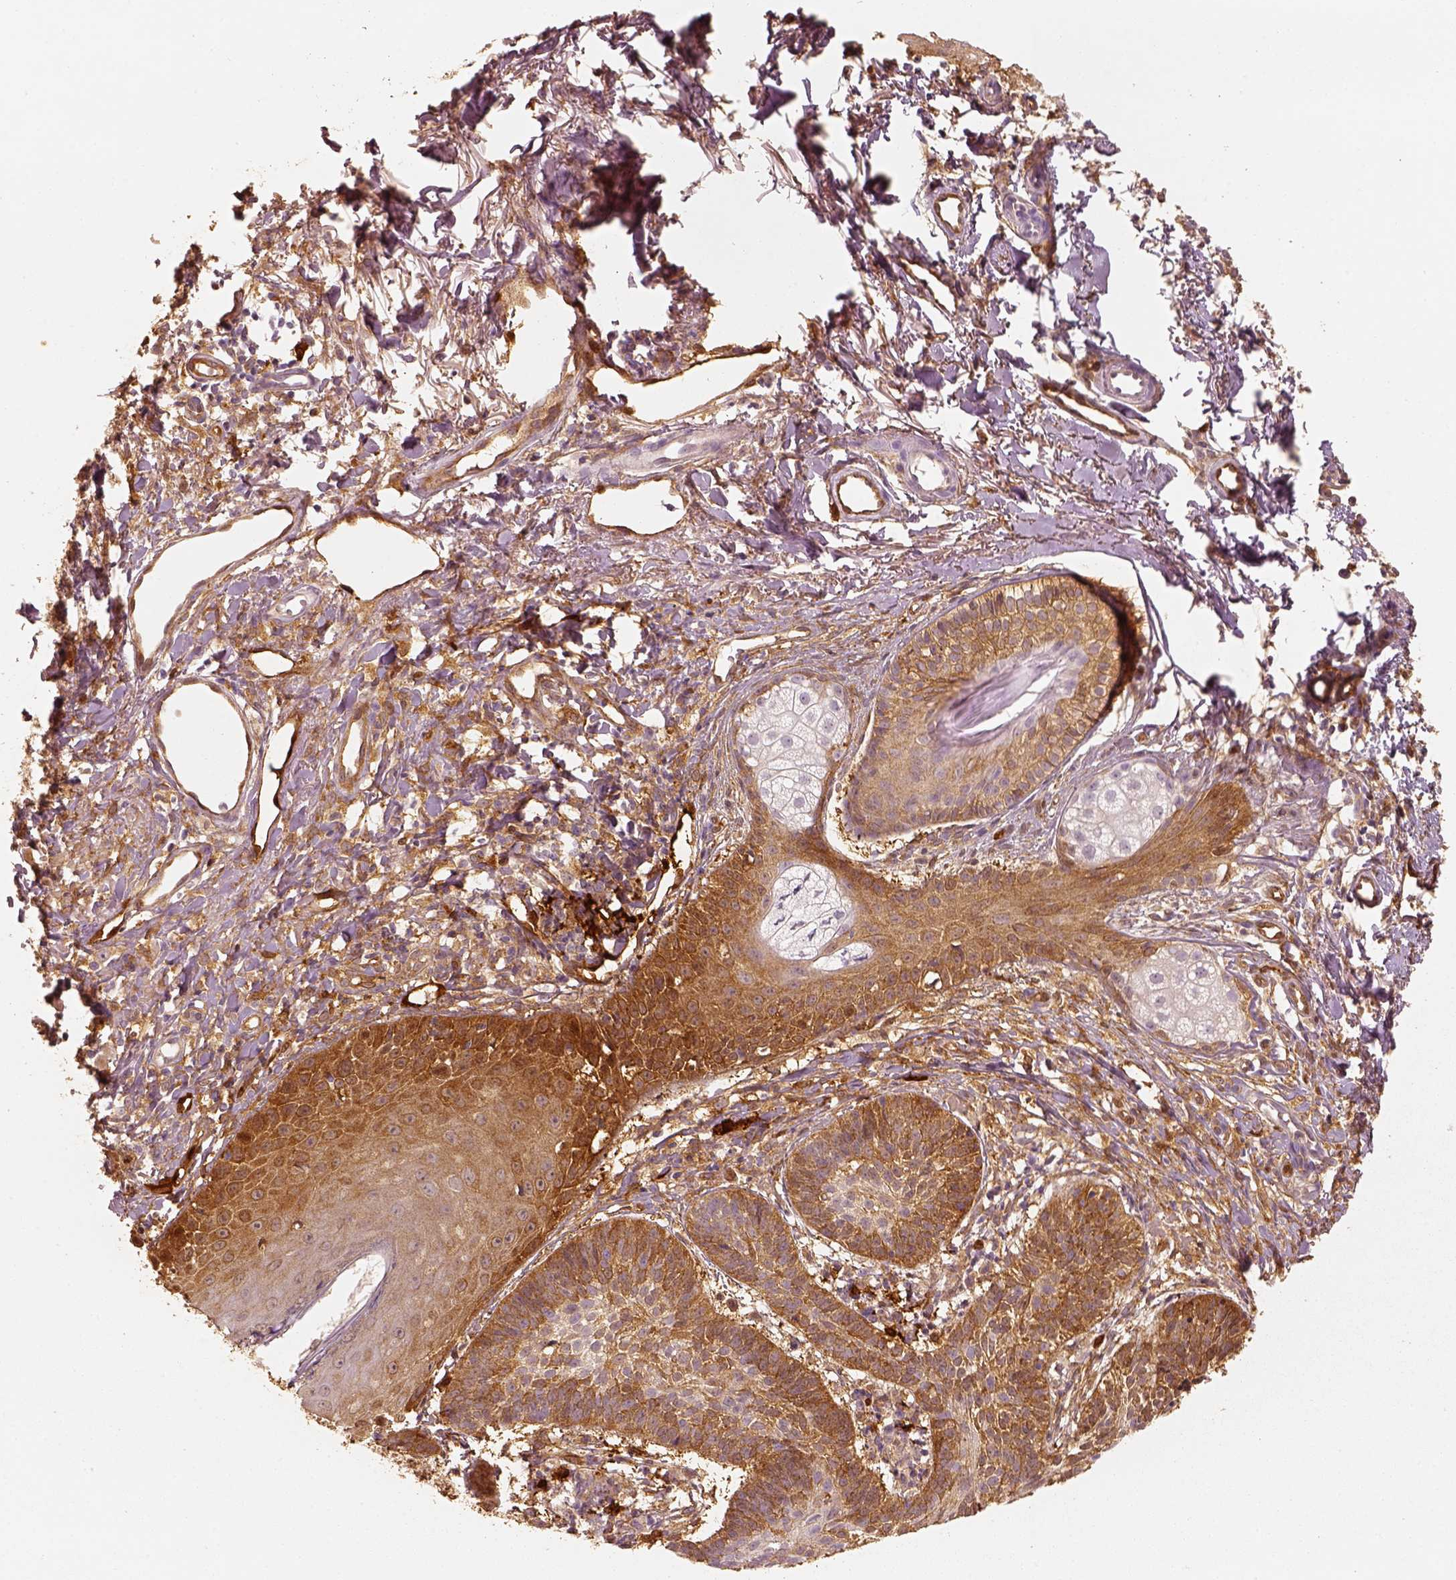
{"staining": {"intensity": "moderate", "quantity": ">75%", "location": "cytoplasmic/membranous"}, "tissue": "skin cancer", "cell_type": "Tumor cells", "image_type": "cancer", "snomed": [{"axis": "morphology", "description": "Basal cell carcinoma"}, {"axis": "topography", "description": "Skin"}], "caption": "There is medium levels of moderate cytoplasmic/membranous staining in tumor cells of skin cancer, as demonstrated by immunohistochemical staining (brown color).", "gene": "FSCN1", "patient": {"sex": "male", "age": 72}}